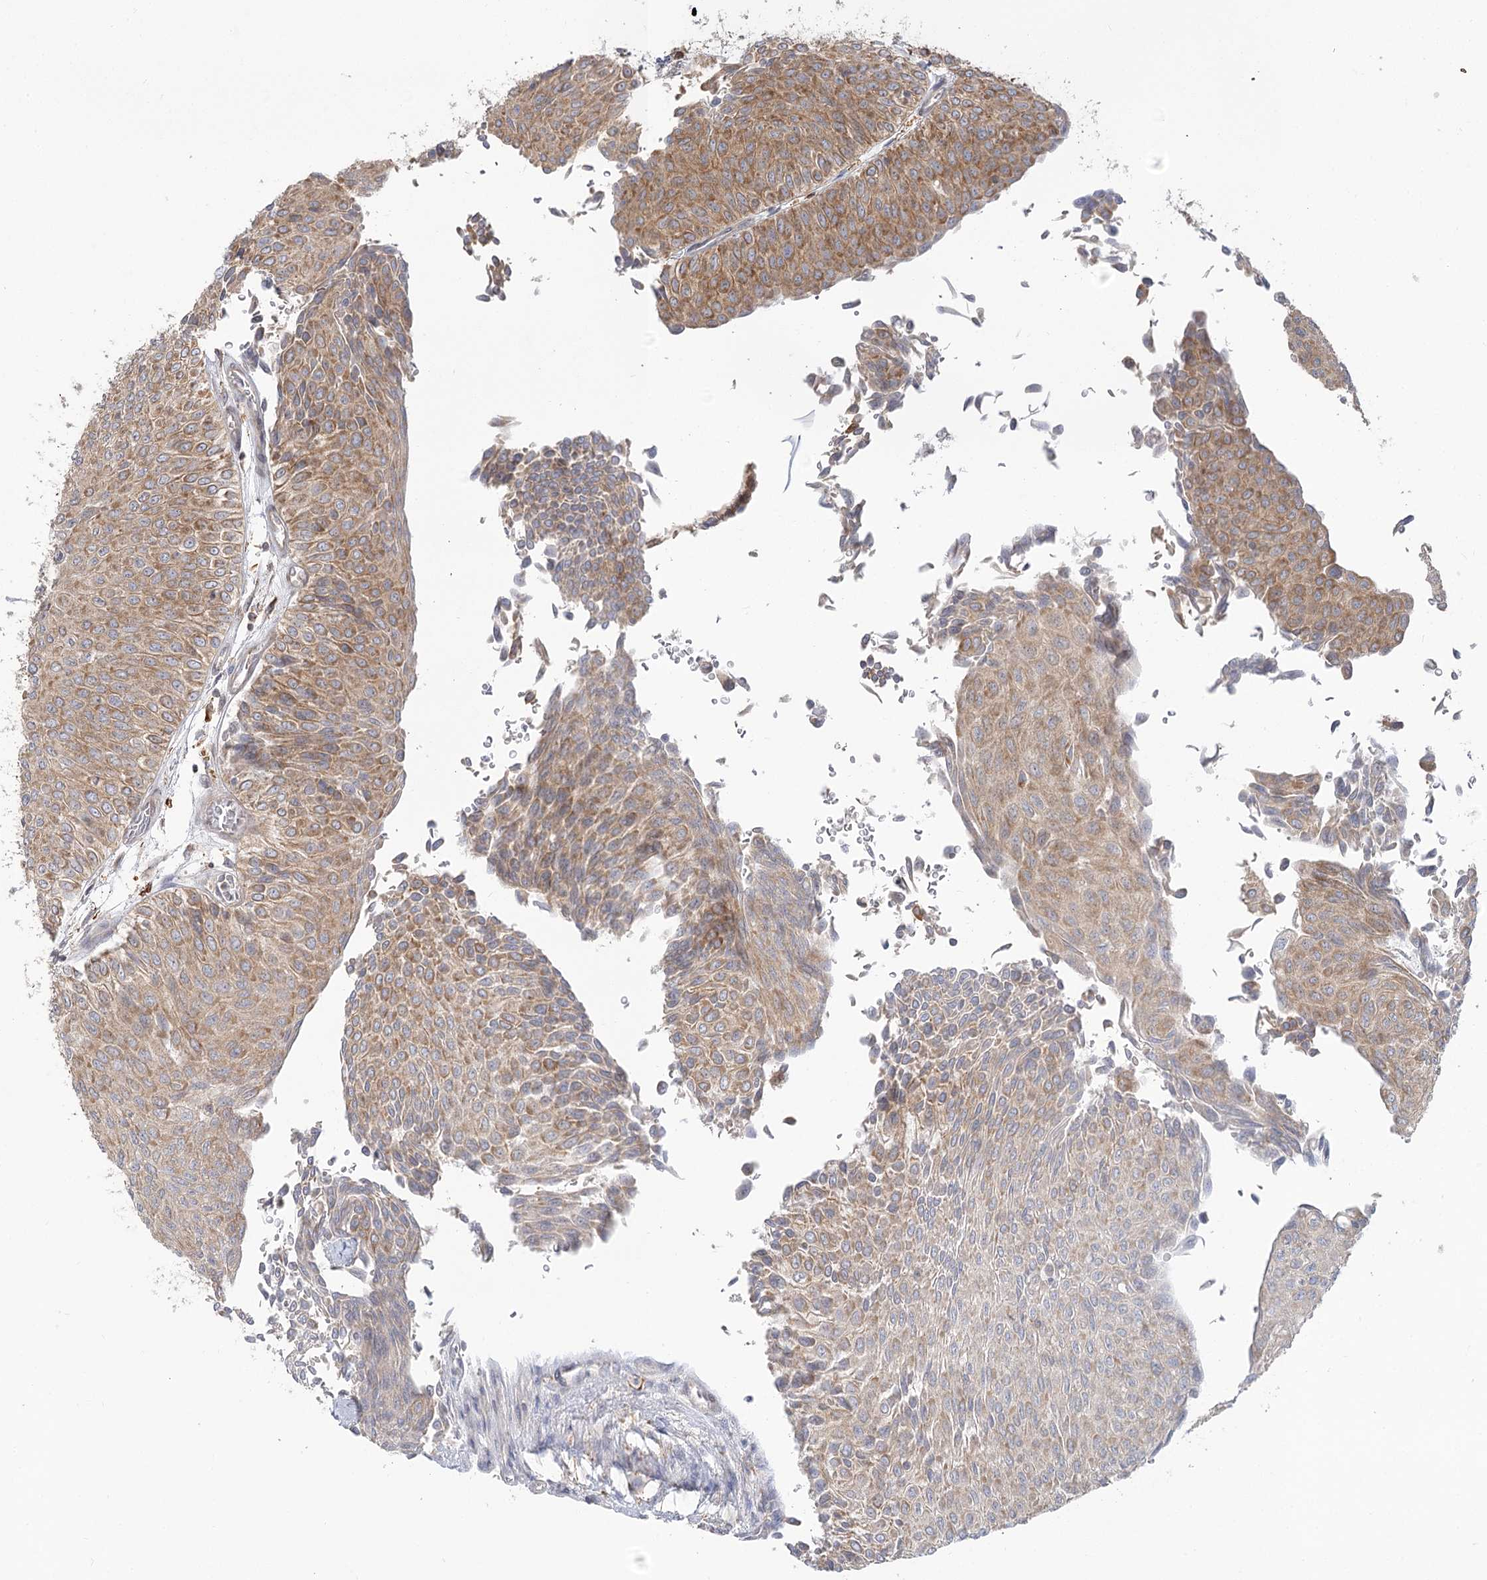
{"staining": {"intensity": "moderate", "quantity": ">75%", "location": "cytoplasmic/membranous"}, "tissue": "urothelial cancer", "cell_type": "Tumor cells", "image_type": "cancer", "snomed": [{"axis": "morphology", "description": "Urothelial carcinoma, Low grade"}, {"axis": "topography", "description": "Urinary bladder"}], "caption": "Immunohistochemical staining of urothelial cancer exhibits medium levels of moderate cytoplasmic/membranous staining in approximately >75% of tumor cells.", "gene": "MTMR3", "patient": {"sex": "male", "age": 78}}